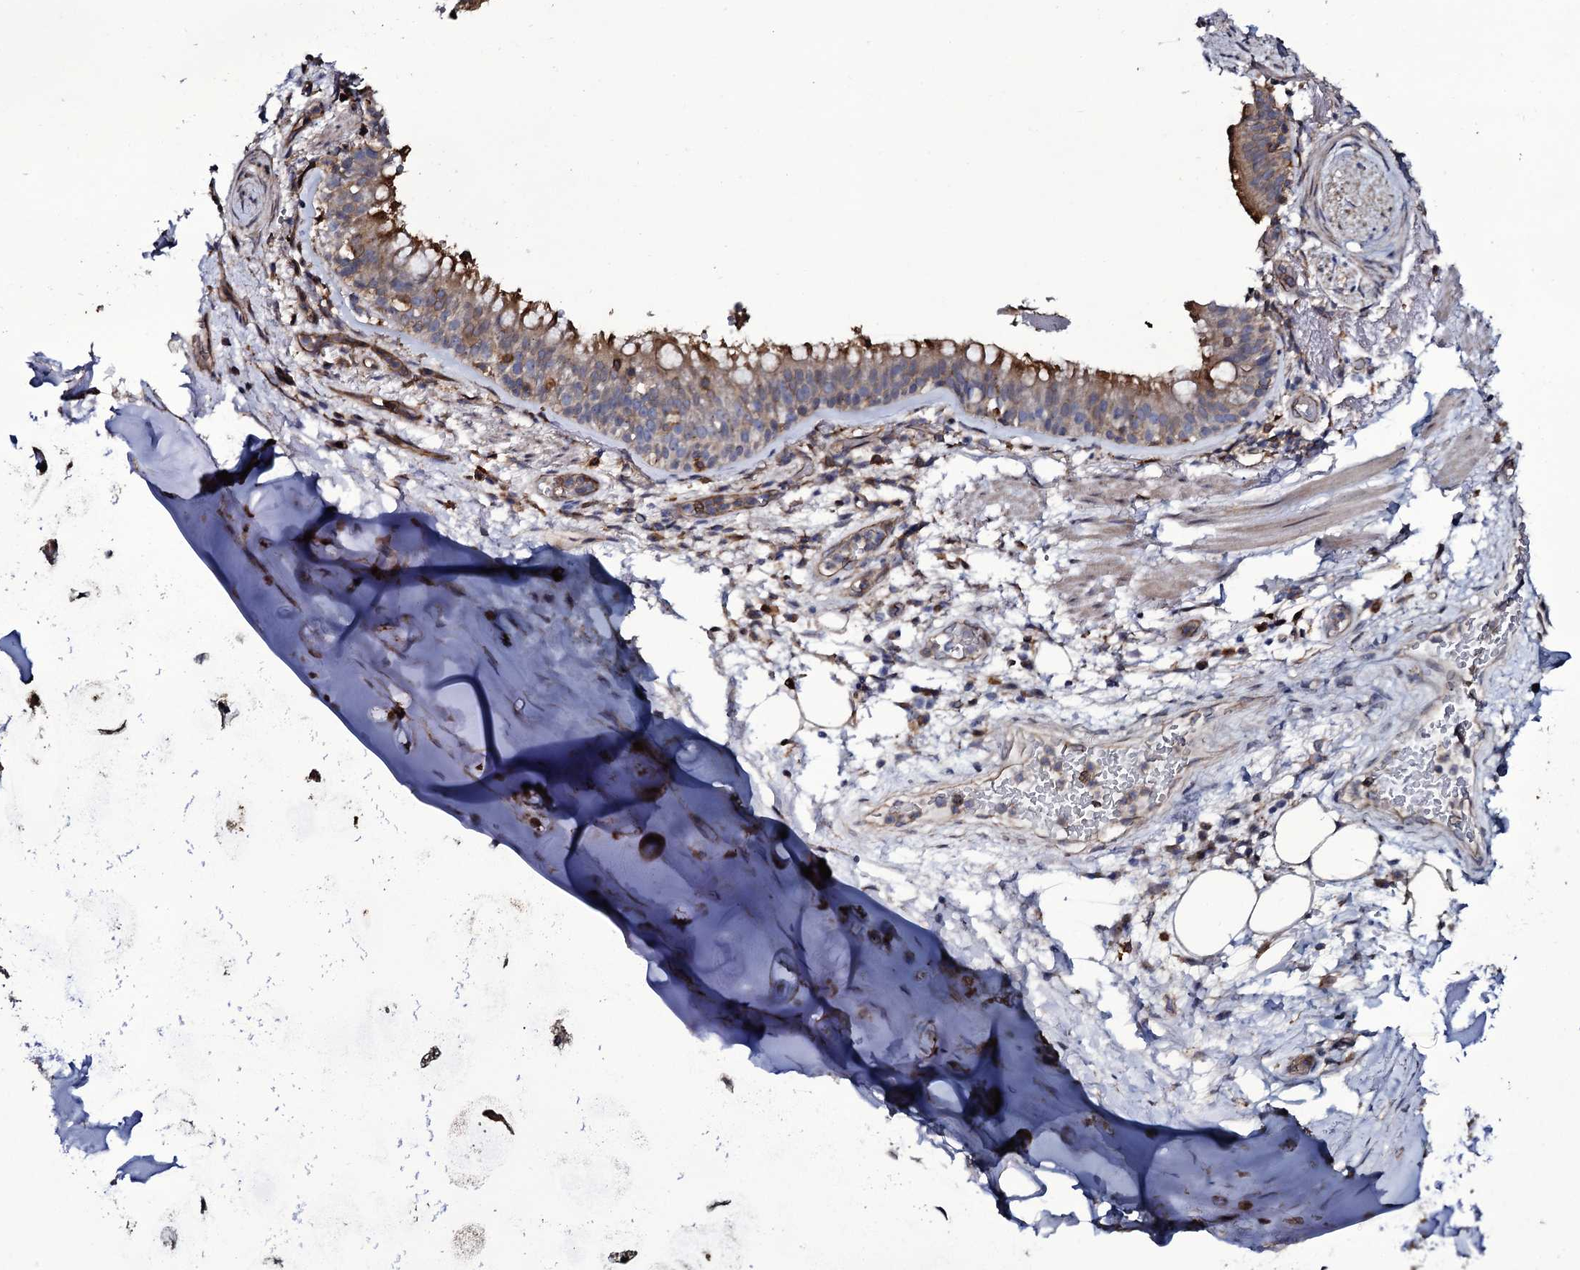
{"staining": {"intensity": "weak", "quantity": ">75%", "location": "cytoplasmic/membranous"}, "tissue": "adipose tissue", "cell_type": "Adipocytes", "image_type": "normal", "snomed": [{"axis": "morphology", "description": "Normal tissue, NOS"}, {"axis": "topography", "description": "Lymph node"}, {"axis": "topography", "description": "Cartilage tissue"}, {"axis": "topography", "description": "Bronchus"}], "caption": "Adipose tissue stained with DAB (3,3'-diaminobenzidine) immunohistochemistry displays low levels of weak cytoplasmic/membranous expression in approximately >75% of adipocytes.", "gene": "TTC23", "patient": {"sex": "male", "age": 63}}